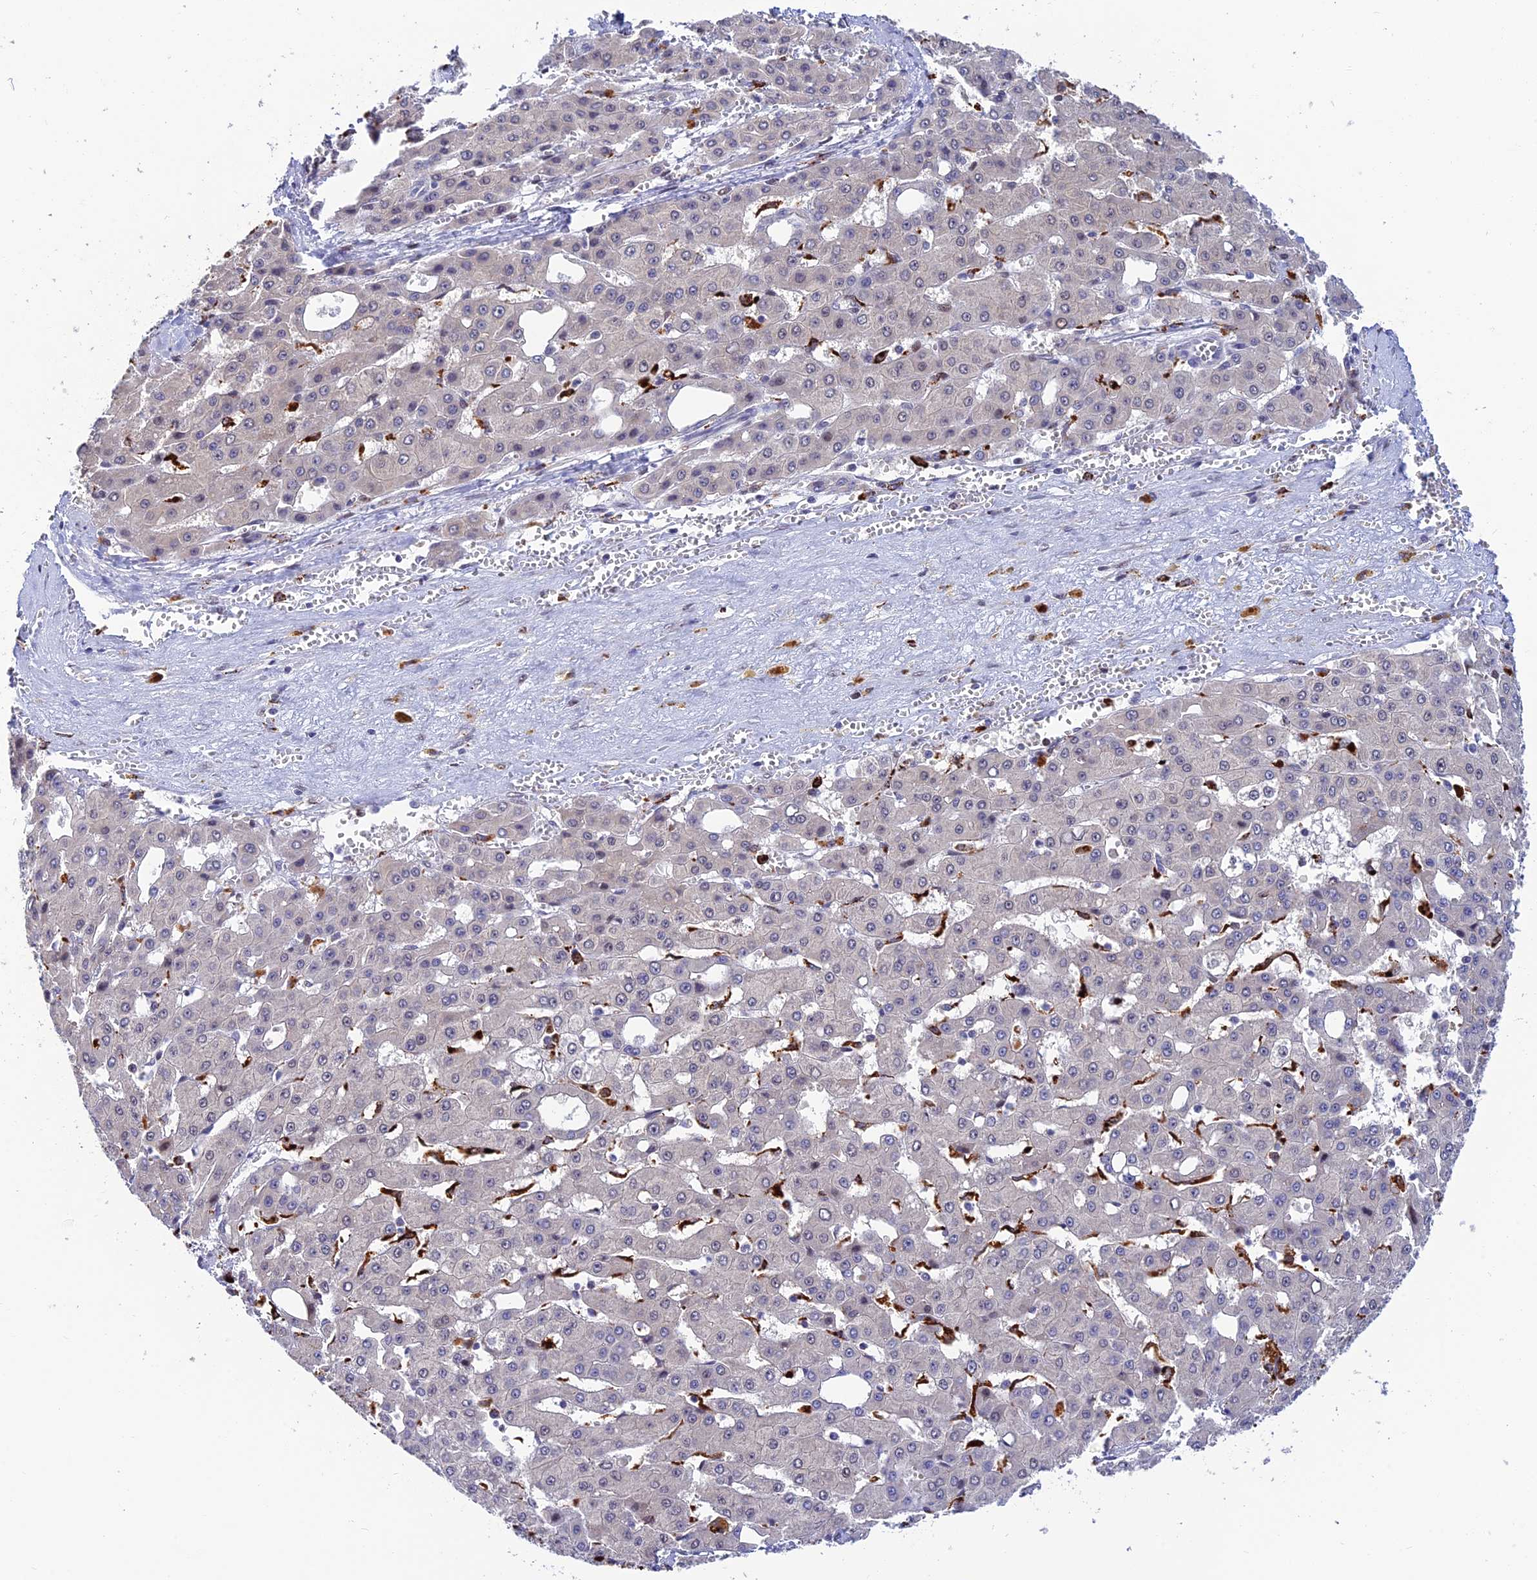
{"staining": {"intensity": "negative", "quantity": "none", "location": "none"}, "tissue": "liver cancer", "cell_type": "Tumor cells", "image_type": "cancer", "snomed": [{"axis": "morphology", "description": "Carcinoma, Hepatocellular, NOS"}, {"axis": "topography", "description": "Liver"}], "caption": "A photomicrograph of human liver cancer (hepatocellular carcinoma) is negative for staining in tumor cells.", "gene": "HIC1", "patient": {"sex": "male", "age": 47}}